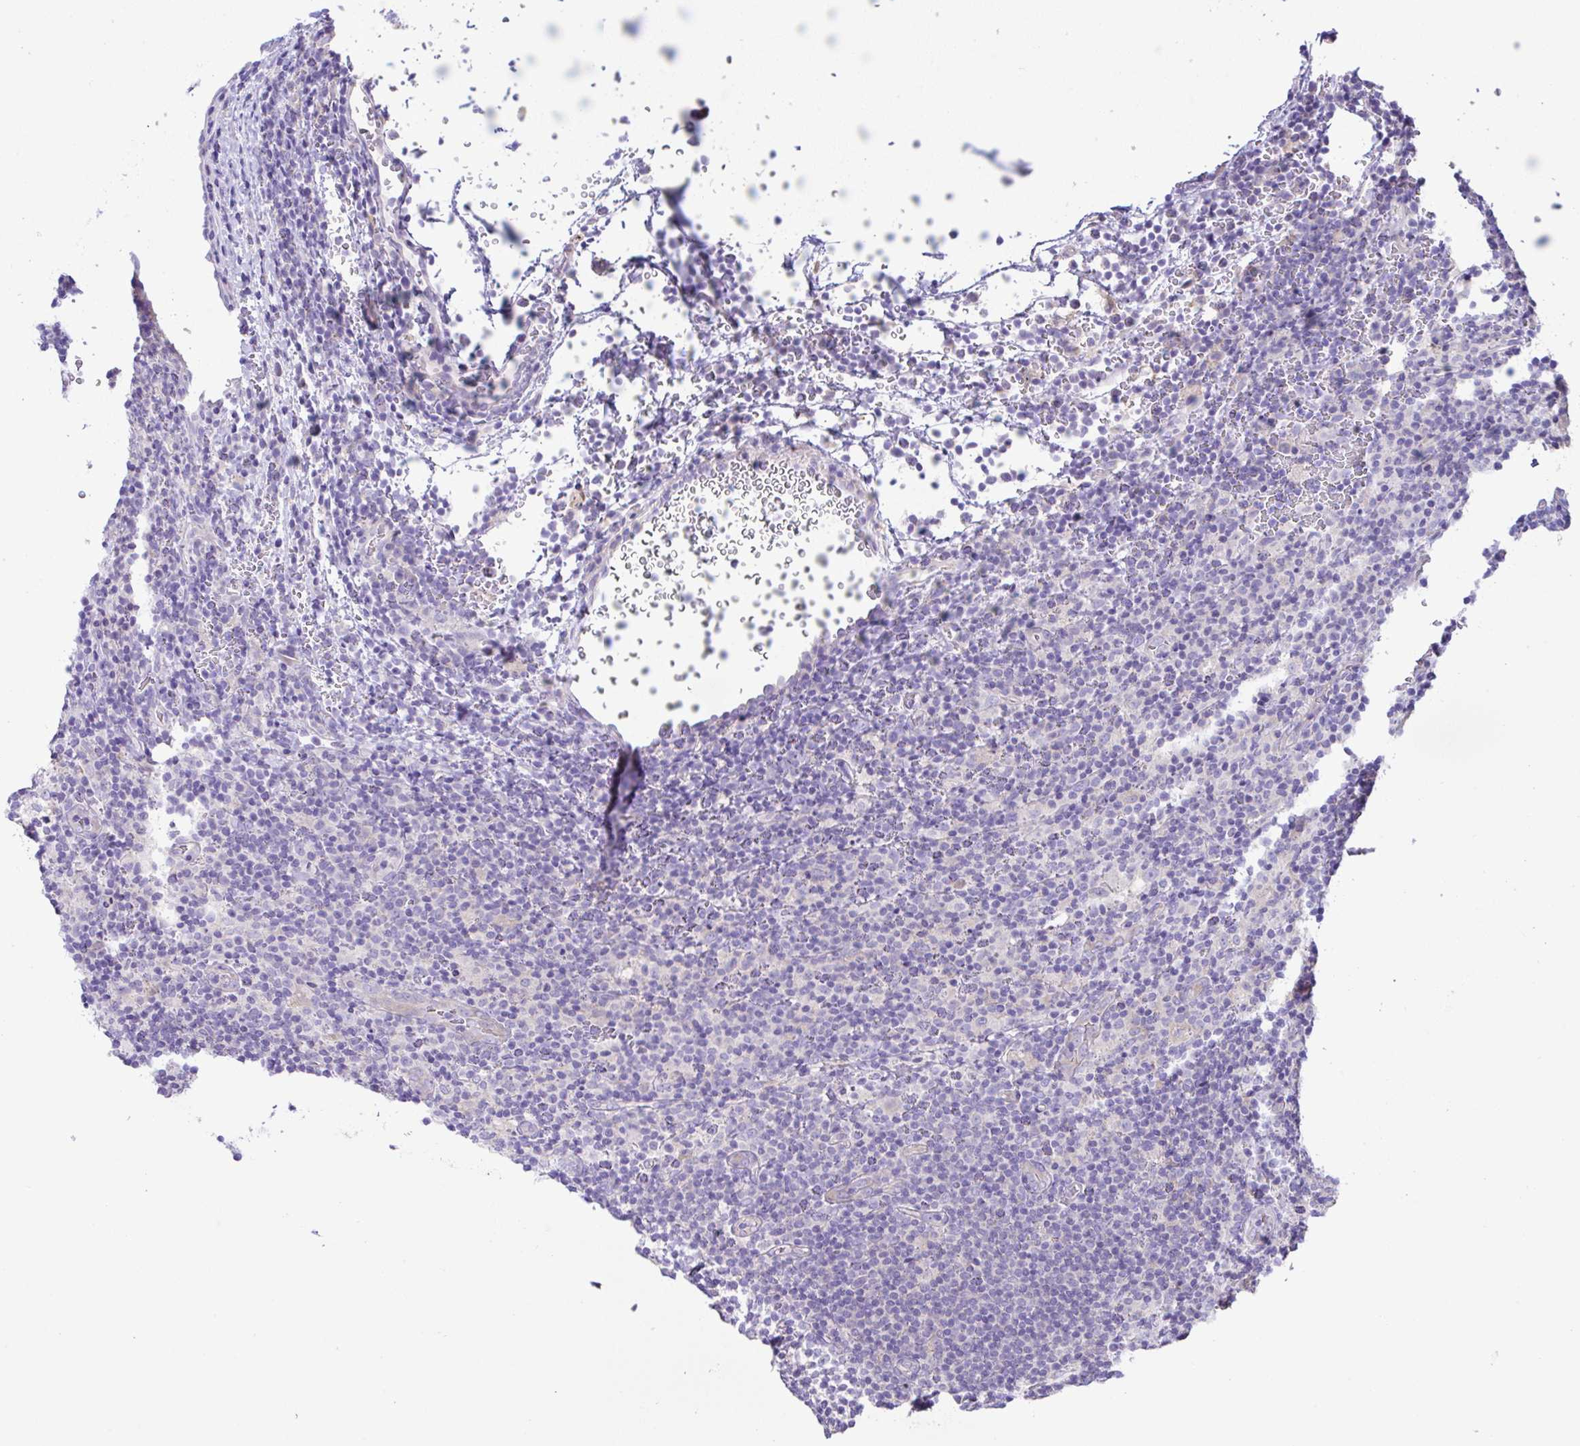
{"staining": {"intensity": "negative", "quantity": "none", "location": "none"}, "tissue": "lymphoma", "cell_type": "Tumor cells", "image_type": "cancer", "snomed": [{"axis": "morphology", "description": "Hodgkin's disease, NOS"}, {"axis": "topography", "description": "Lymph node"}], "caption": "High magnification brightfield microscopy of lymphoma stained with DAB (brown) and counterstained with hematoxylin (blue): tumor cells show no significant positivity.", "gene": "OR4P4", "patient": {"sex": "female", "age": 57}}